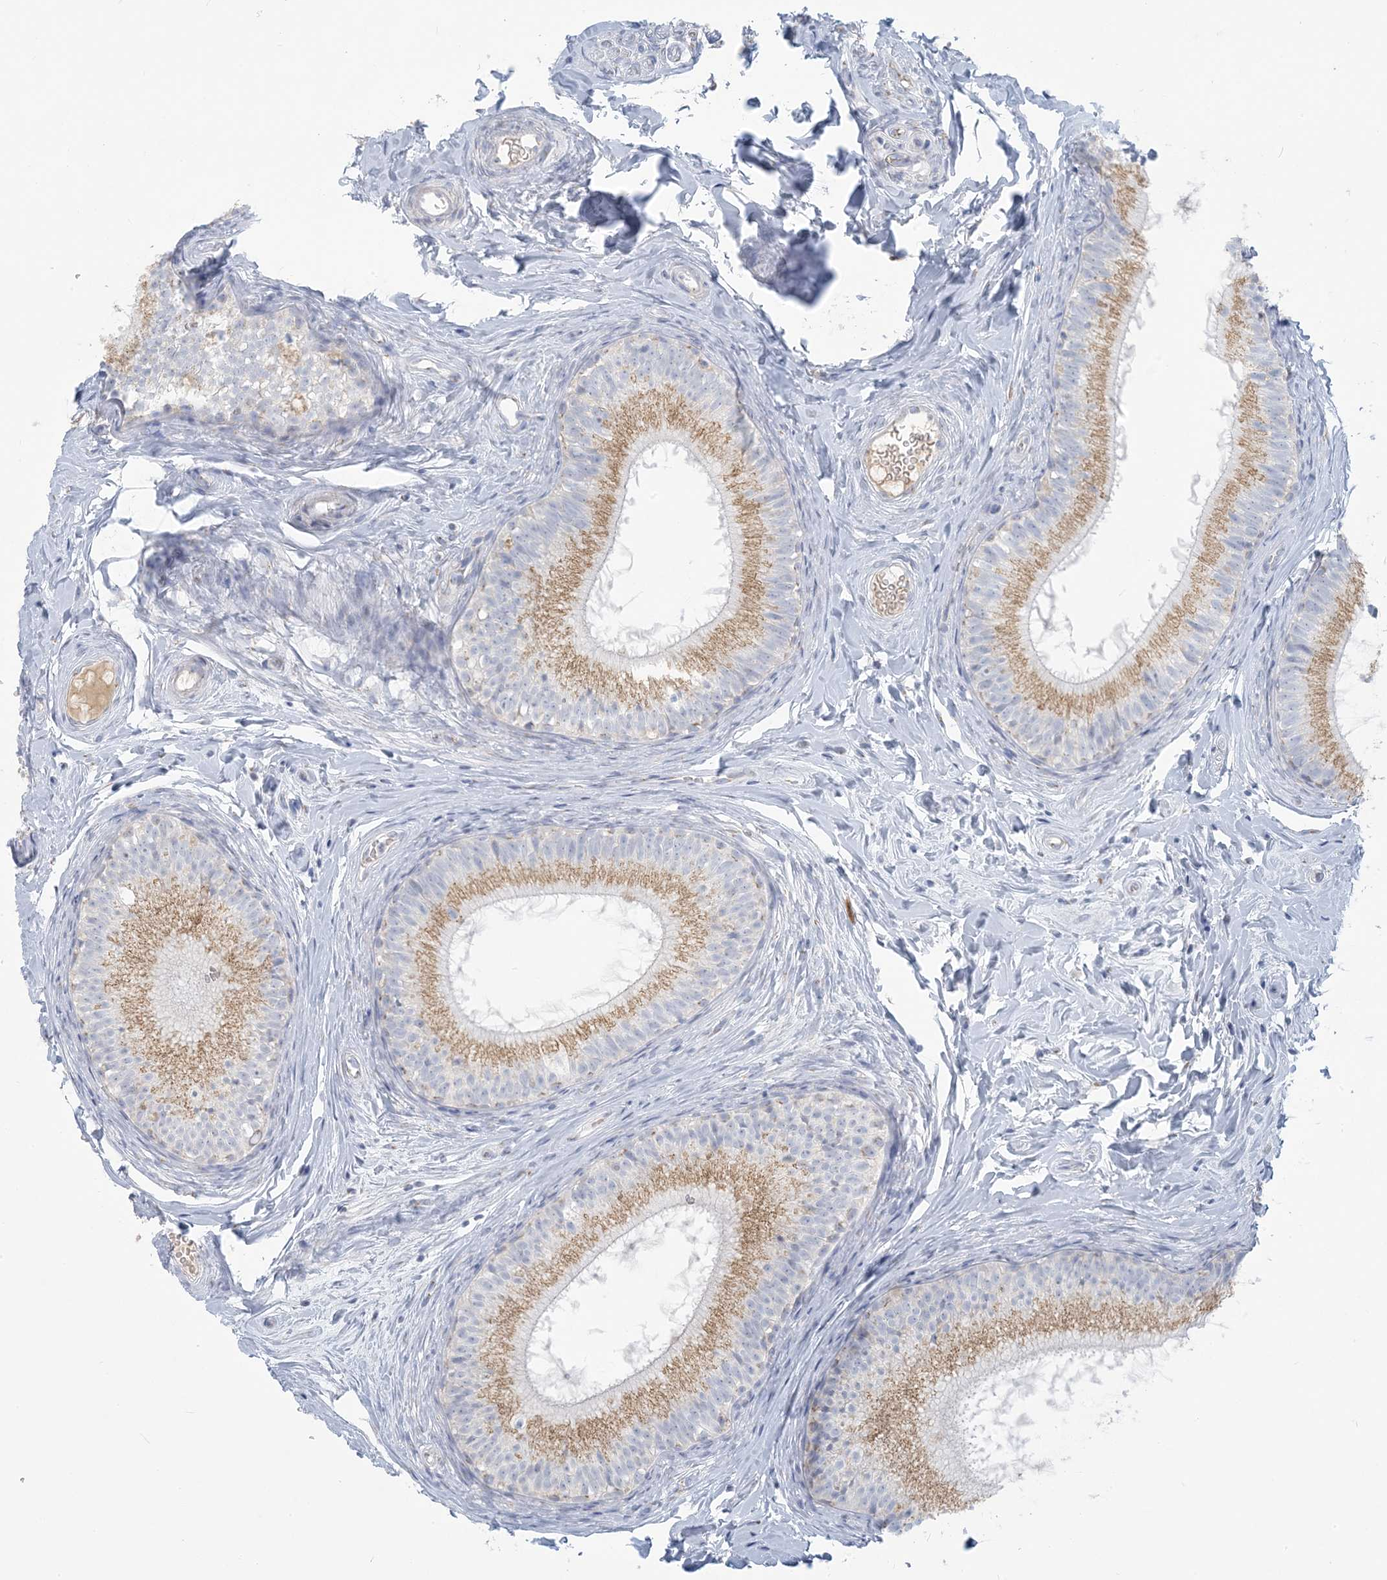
{"staining": {"intensity": "weak", "quantity": ">75%", "location": "cytoplasmic/membranous"}, "tissue": "epididymis", "cell_type": "Glandular cells", "image_type": "normal", "snomed": [{"axis": "morphology", "description": "Normal tissue, NOS"}, {"axis": "topography", "description": "Epididymis"}], "caption": "Protein staining shows weak cytoplasmic/membranous staining in approximately >75% of glandular cells in normal epididymis. (DAB IHC, brown staining for protein, blue staining for nuclei).", "gene": "SCML1", "patient": {"sex": "male", "age": 34}}